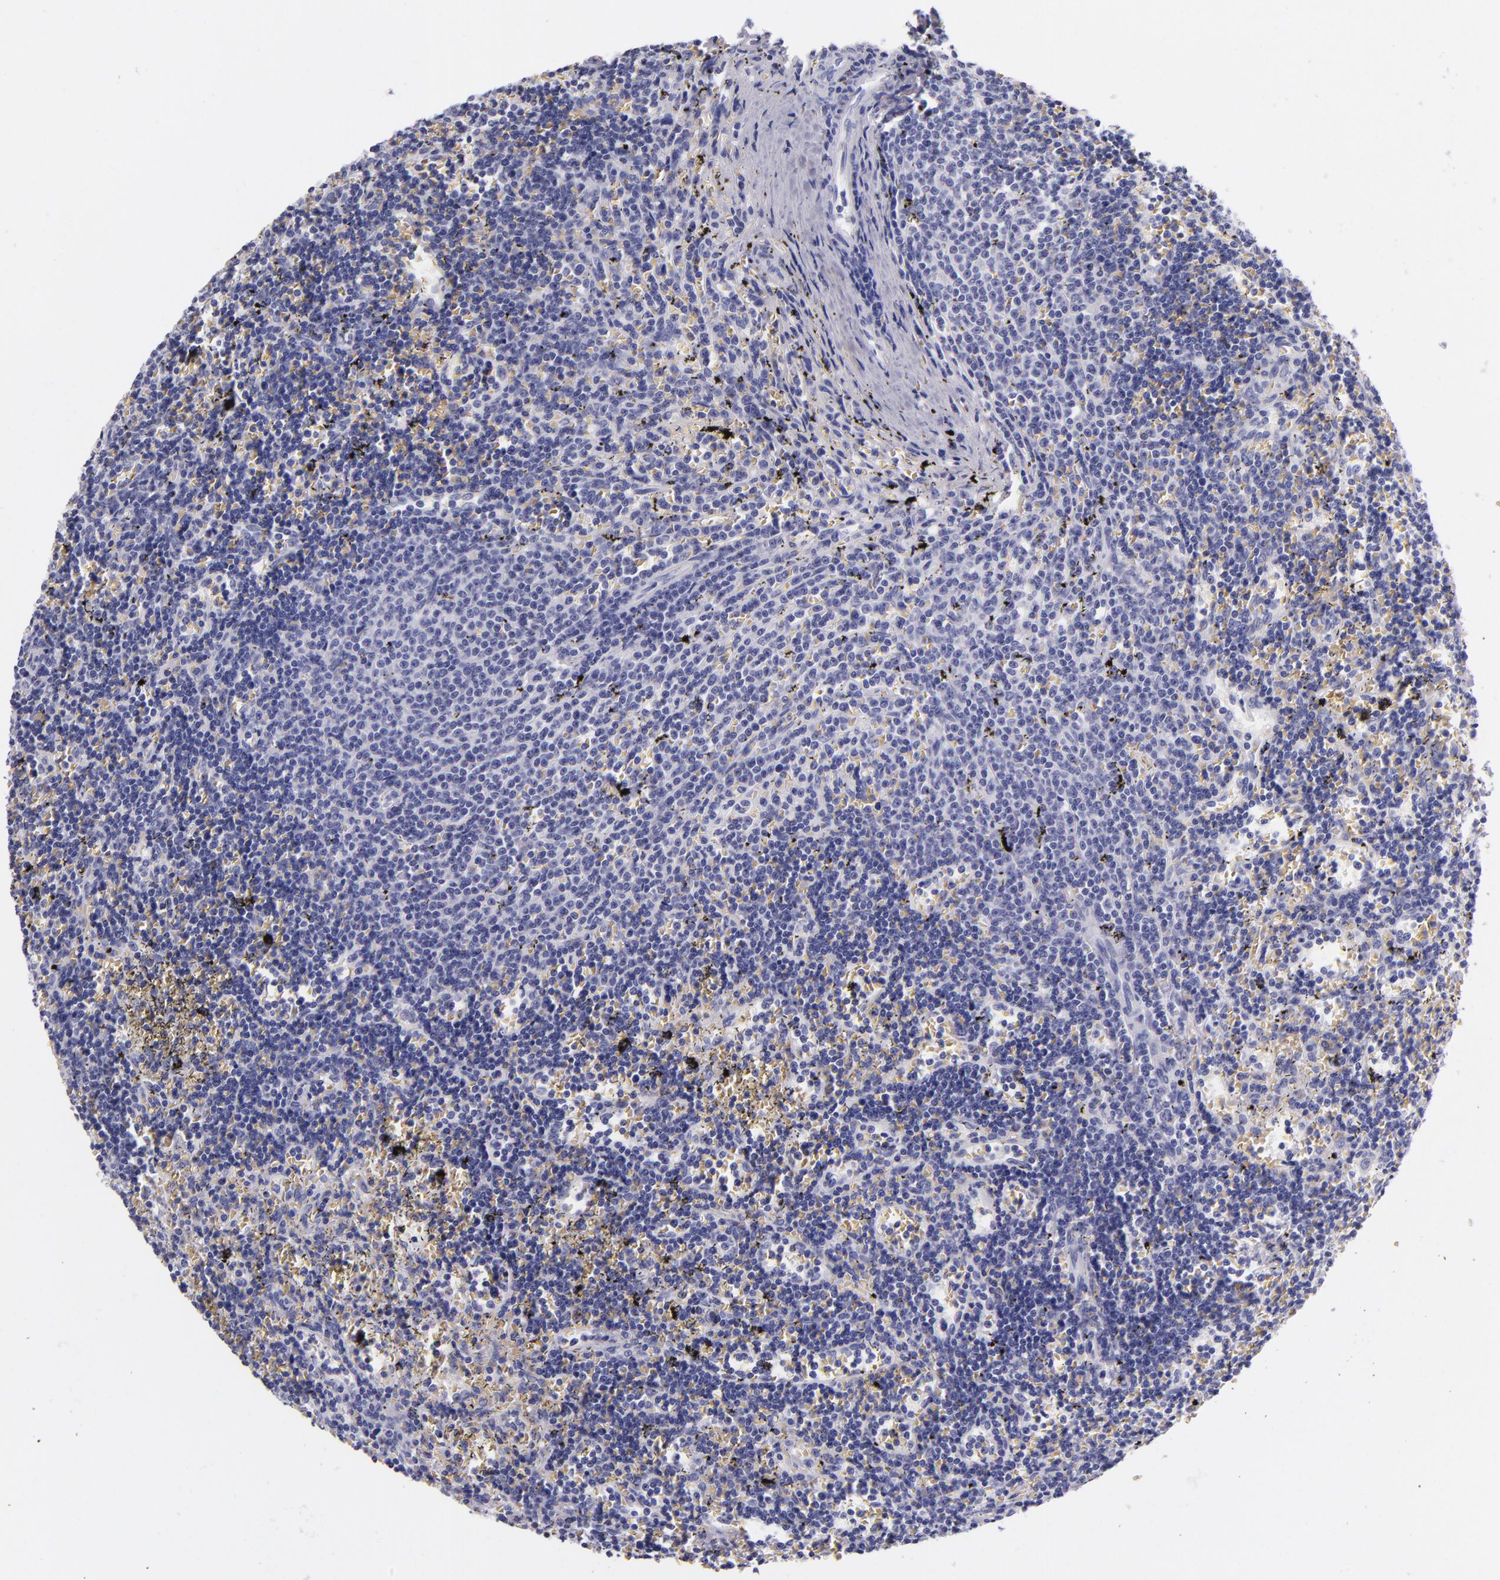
{"staining": {"intensity": "negative", "quantity": "none", "location": "none"}, "tissue": "lymphoma", "cell_type": "Tumor cells", "image_type": "cancer", "snomed": [{"axis": "morphology", "description": "Malignant lymphoma, non-Hodgkin's type, Low grade"}, {"axis": "topography", "description": "Spleen"}], "caption": "Immunohistochemistry (IHC) of human lymphoma demonstrates no expression in tumor cells.", "gene": "MUC5AC", "patient": {"sex": "male", "age": 60}}